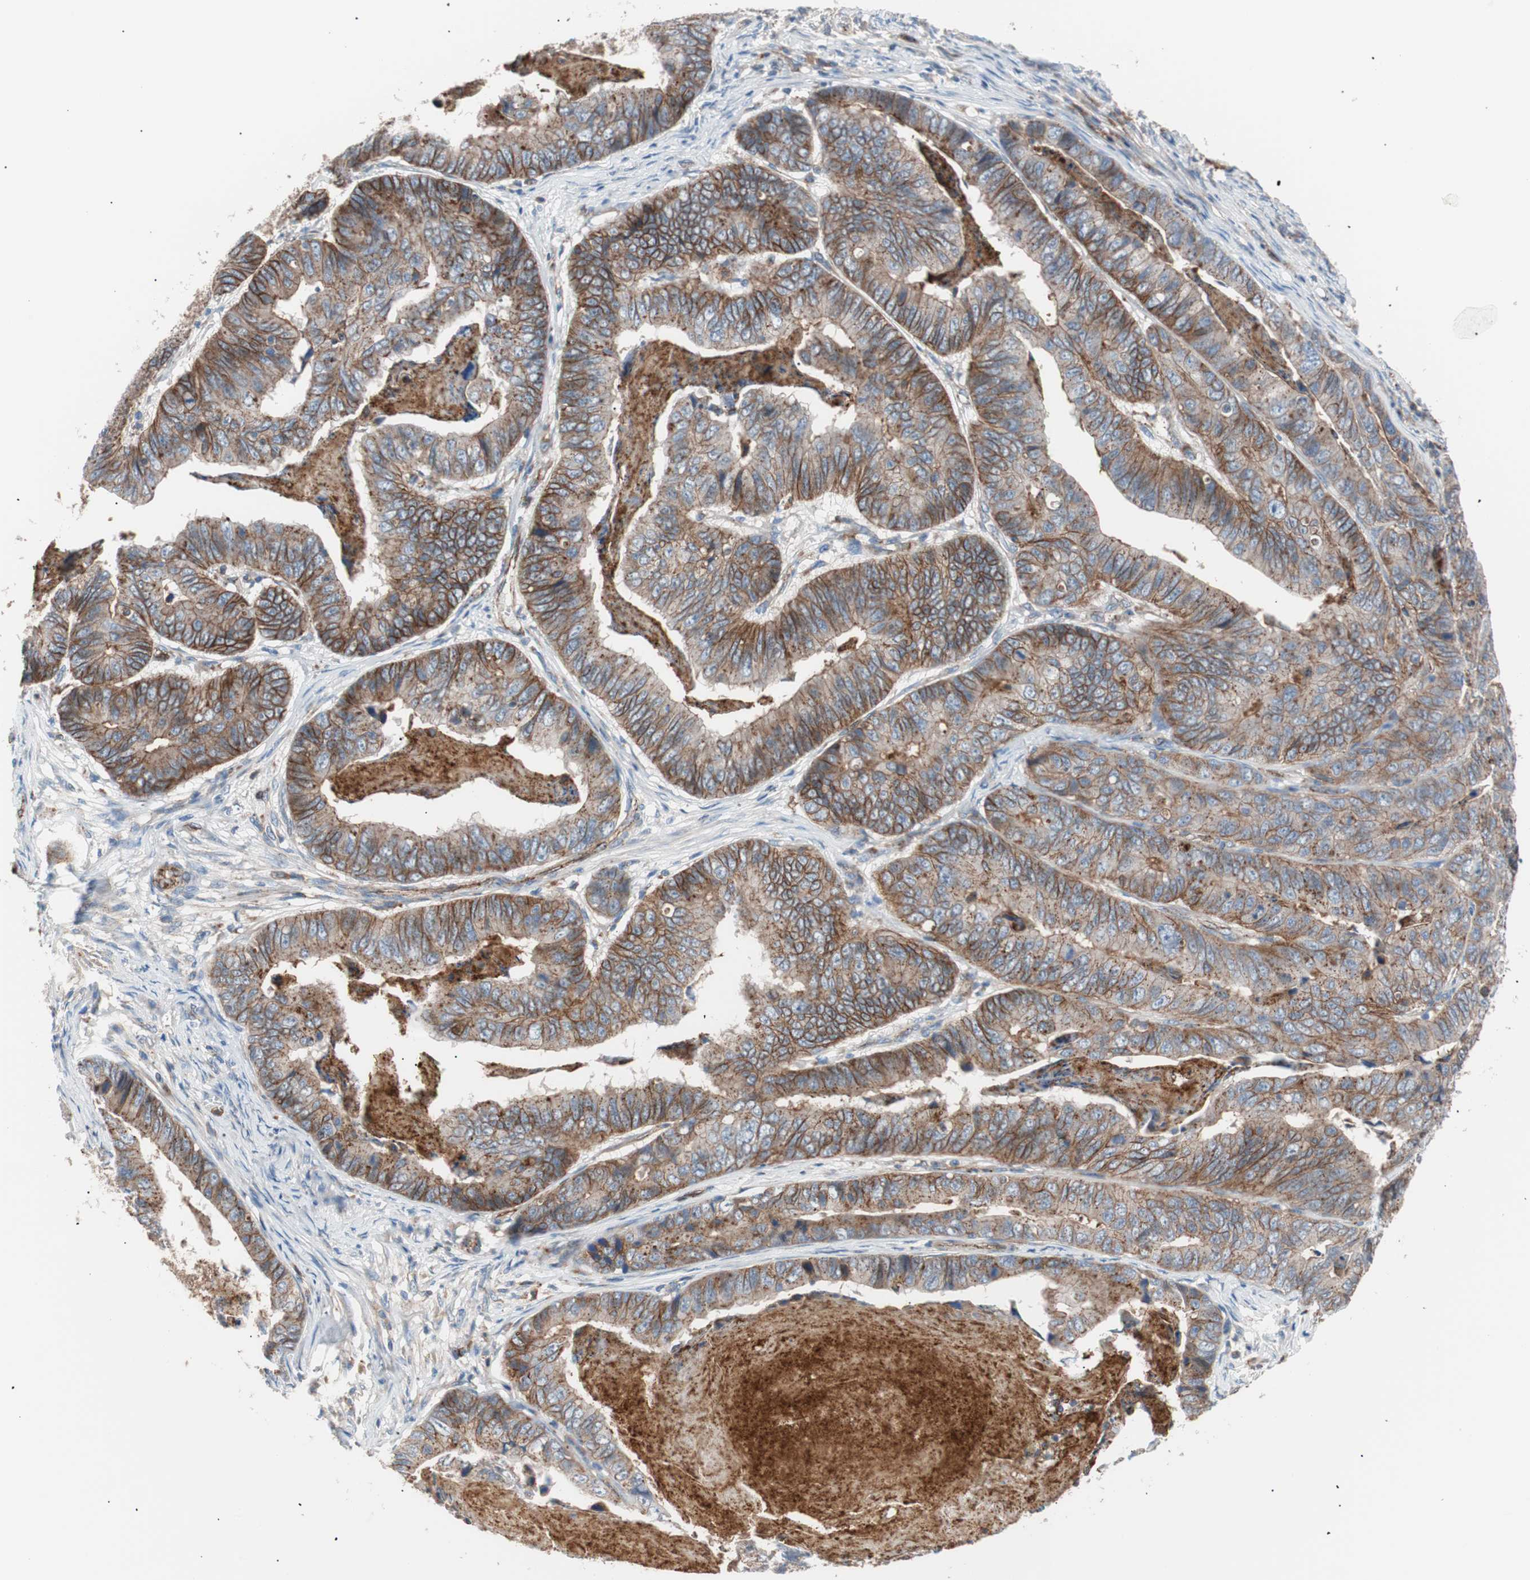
{"staining": {"intensity": "strong", "quantity": ">75%", "location": "cytoplasmic/membranous"}, "tissue": "stomach cancer", "cell_type": "Tumor cells", "image_type": "cancer", "snomed": [{"axis": "morphology", "description": "Adenocarcinoma, NOS"}, {"axis": "topography", "description": "Stomach, lower"}], "caption": "Stomach adenocarcinoma stained for a protein (brown) demonstrates strong cytoplasmic/membranous positive staining in about >75% of tumor cells.", "gene": "FLOT2", "patient": {"sex": "male", "age": 77}}